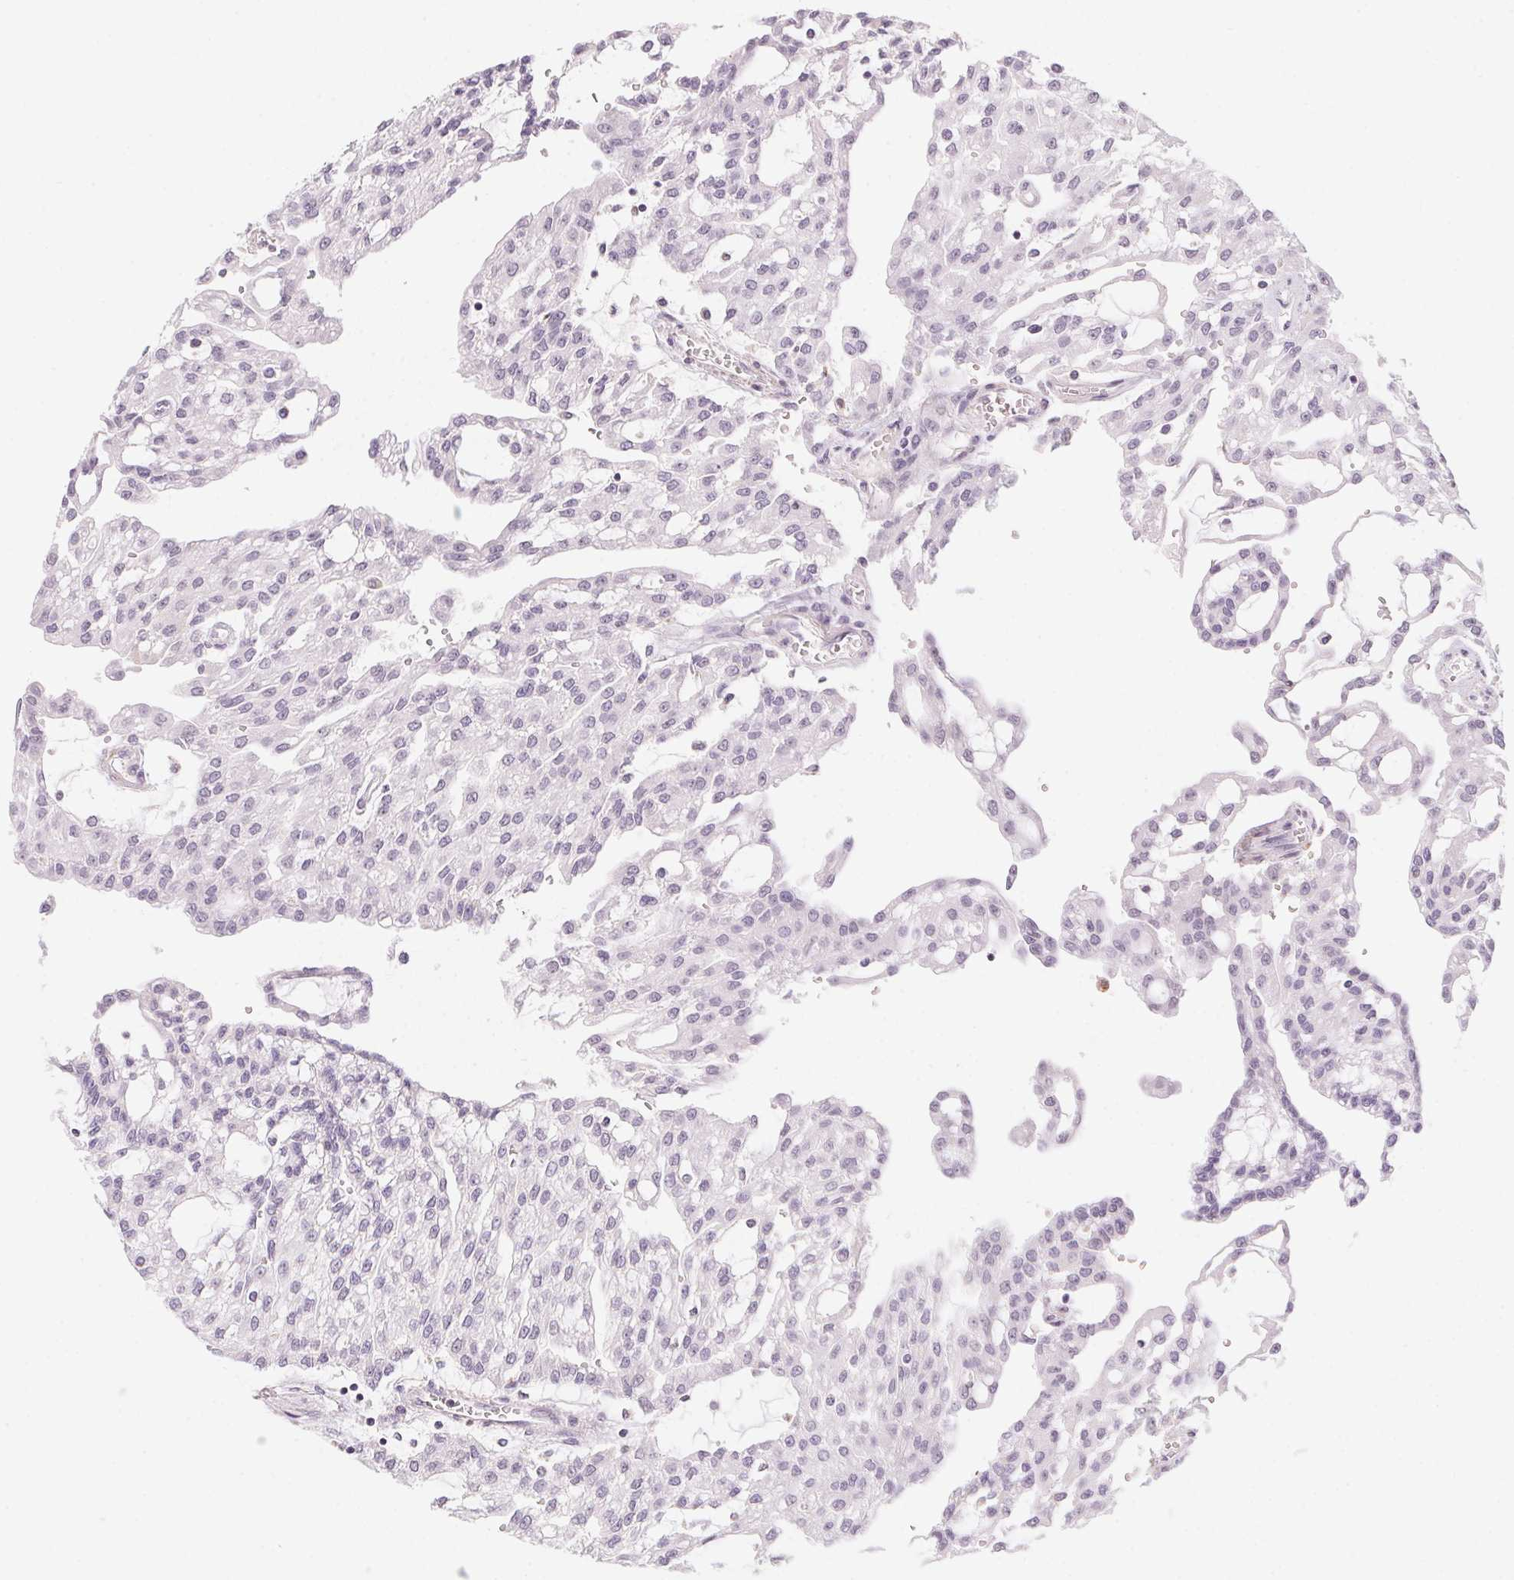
{"staining": {"intensity": "negative", "quantity": "none", "location": "none"}, "tissue": "renal cancer", "cell_type": "Tumor cells", "image_type": "cancer", "snomed": [{"axis": "morphology", "description": "Adenocarcinoma, NOS"}, {"axis": "topography", "description": "Kidney"}], "caption": "High magnification brightfield microscopy of adenocarcinoma (renal) stained with DAB (3,3'-diaminobenzidine) (brown) and counterstained with hematoxylin (blue): tumor cells show no significant expression.", "gene": "PRPH", "patient": {"sex": "male", "age": 63}}